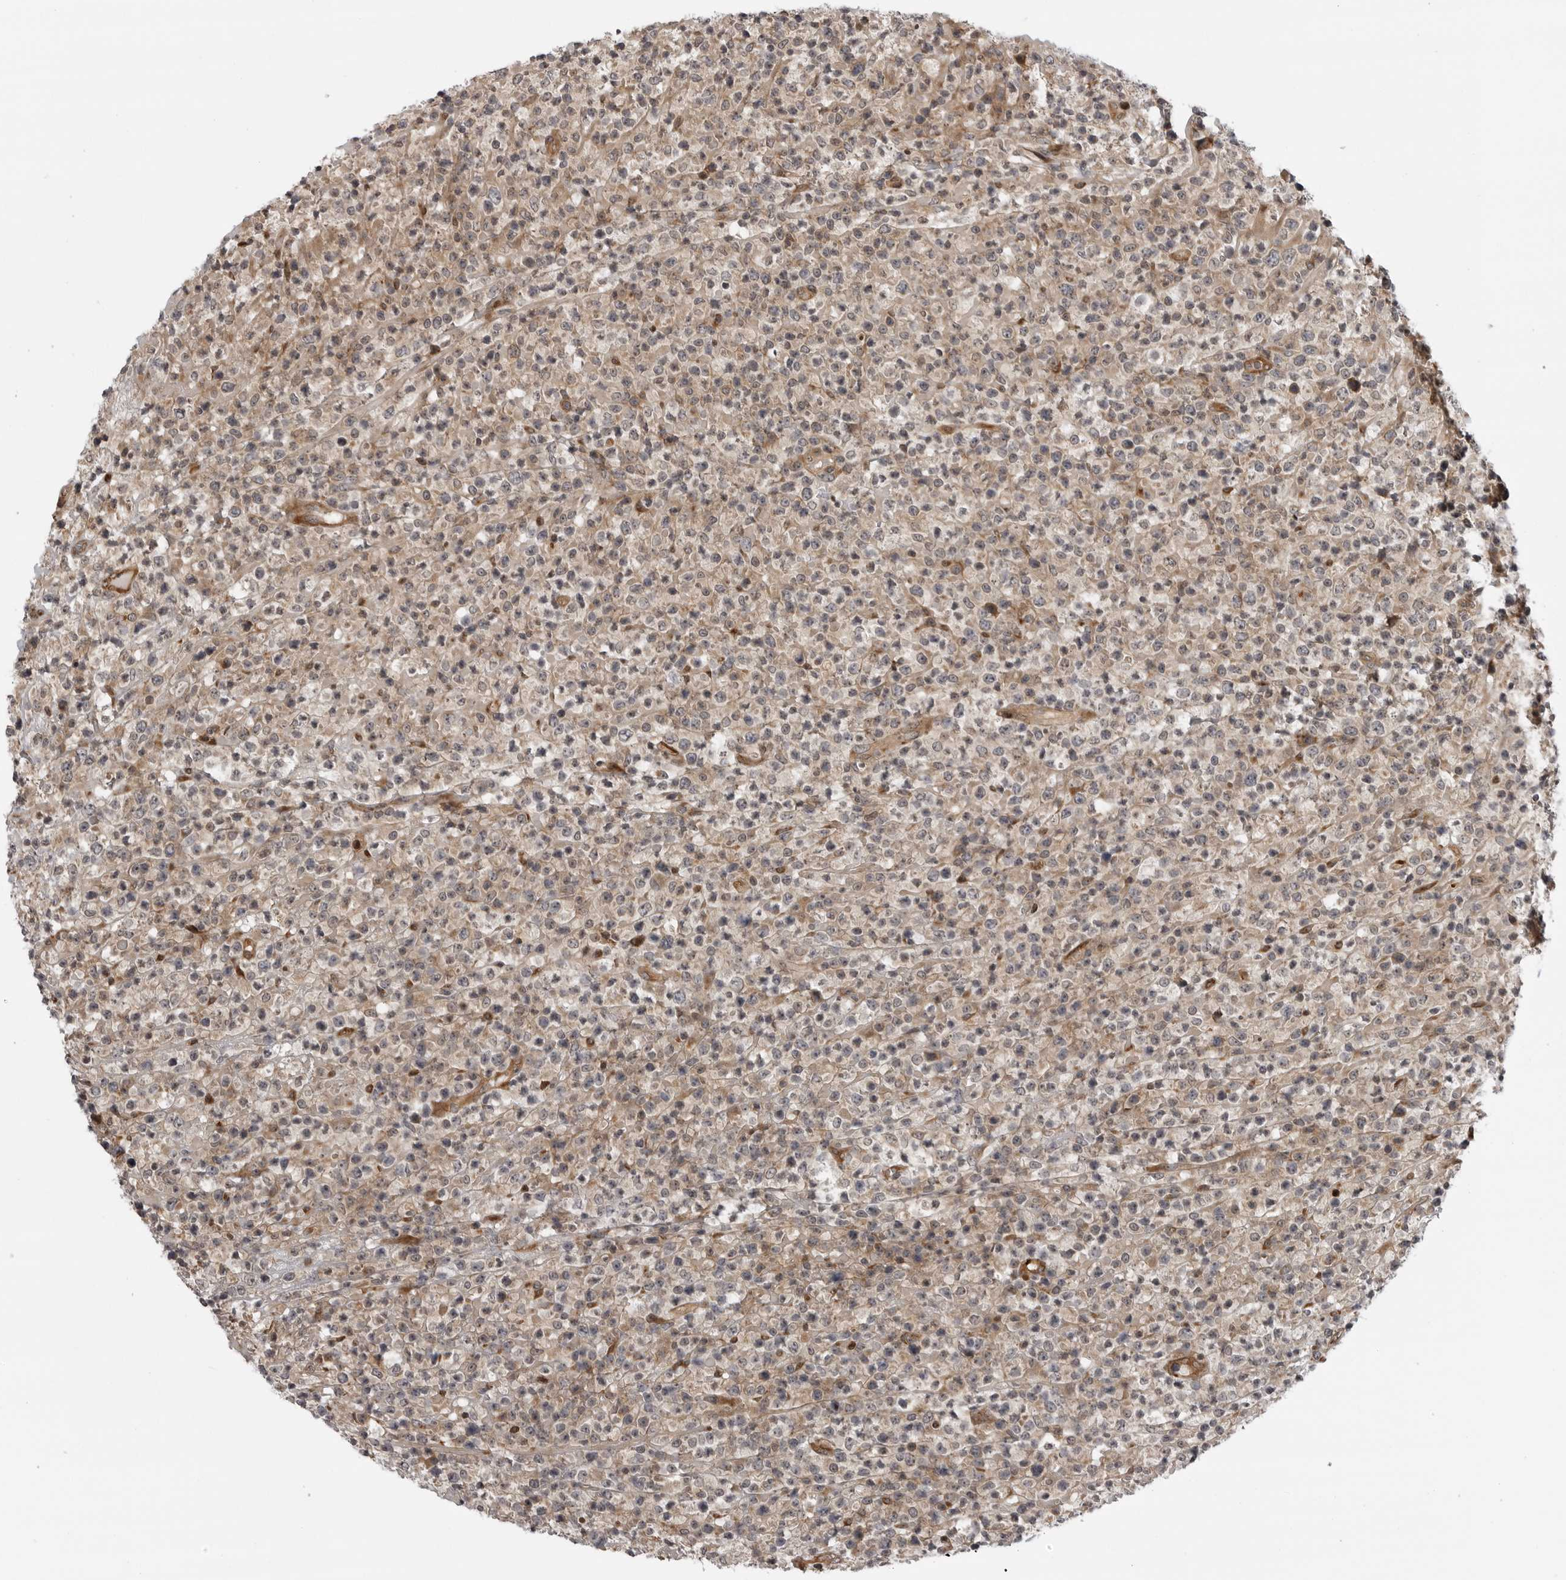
{"staining": {"intensity": "weak", "quantity": ">75%", "location": "cytoplasmic/membranous"}, "tissue": "lymphoma", "cell_type": "Tumor cells", "image_type": "cancer", "snomed": [{"axis": "morphology", "description": "Malignant lymphoma, non-Hodgkin's type, High grade"}, {"axis": "topography", "description": "Colon"}], "caption": "A photomicrograph of lymphoma stained for a protein displays weak cytoplasmic/membranous brown staining in tumor cells.", "gene": "ABL1", "patient": {"sex": "female", "age": 53}}